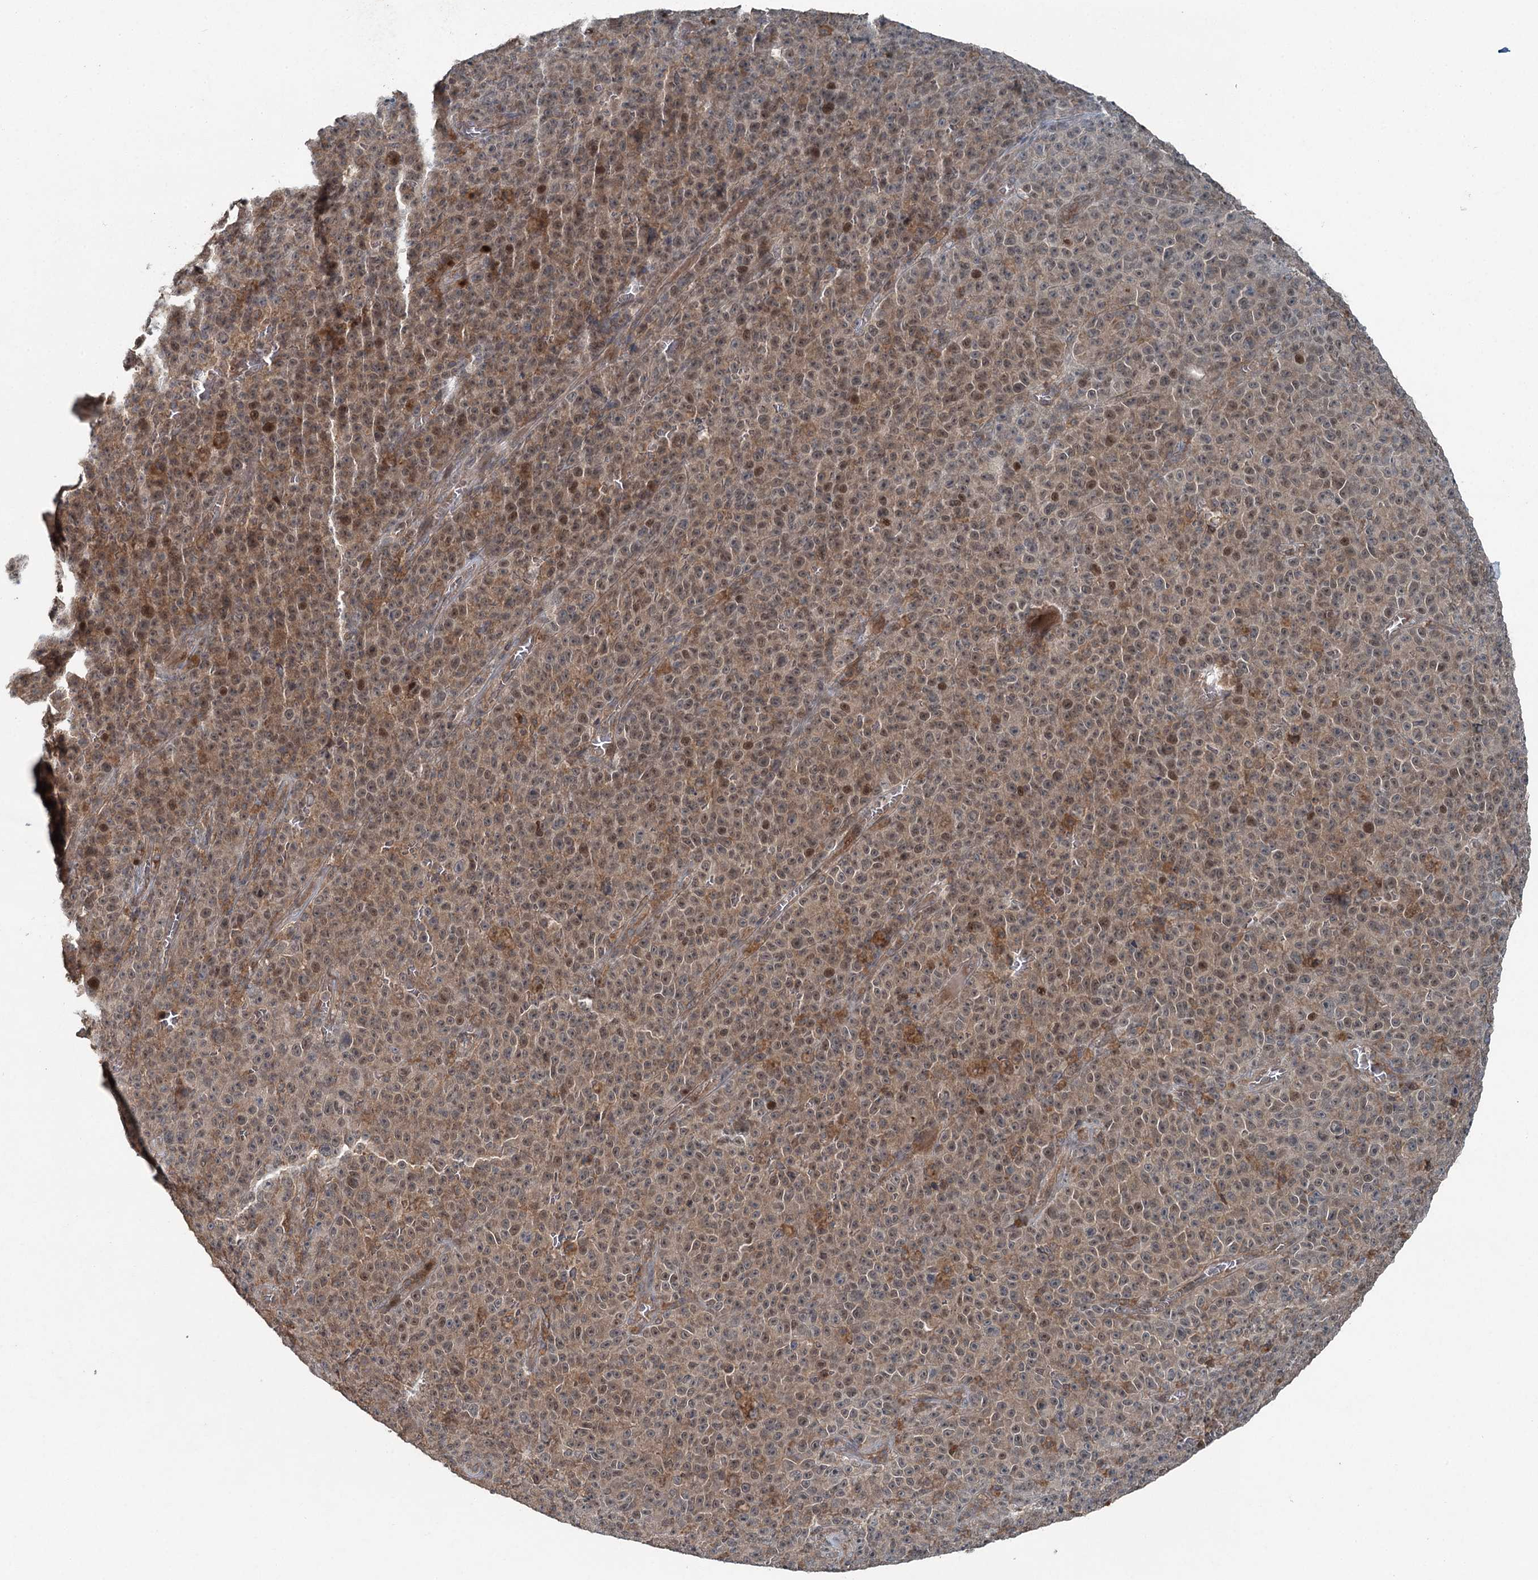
{"staining": {"intensity": "moderate", "quantity": "25%-75%", "location": "cytoplasmic/membranous,nuclear"}, "tissue": "melanoma", "cell_type": "Tumor cells", "image_type": "cancer", "snomed": [{"axis": "morphology", "description": "Malignant melanoma, NOS"}, {"axis": "topography", "description": "Skin"}], "caption": "An IHC micrograph of tumor tissue is shown. Protein staining in brown labels moderate cytoplasmic/membranous and nuclear positivity in melanoma within tumor cells.", "gene": "SKIC3", "patient": {"sex": "female", "age": 82}}